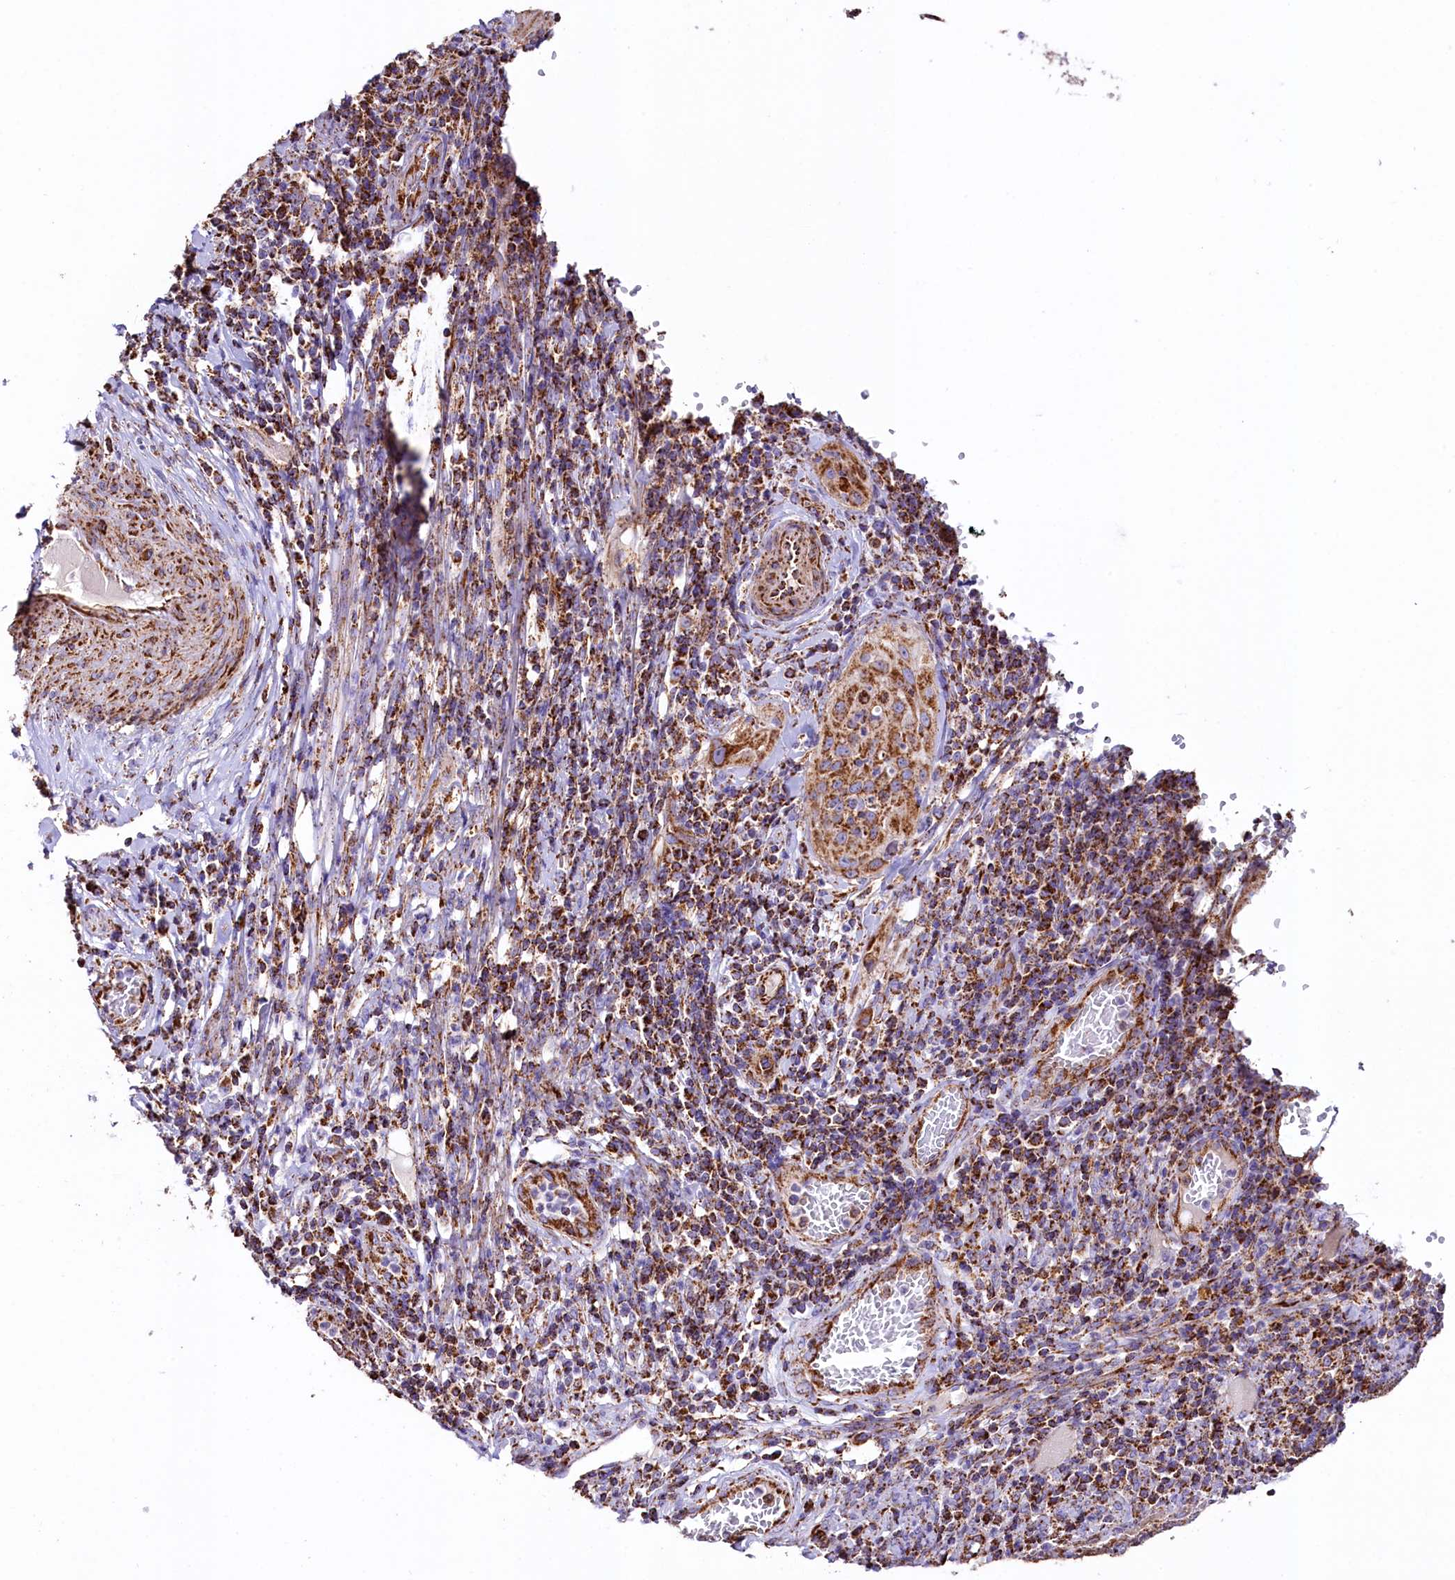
{"staining": {"intensity": "strong", "quantity": ">75%", "location": "cytoplasmic/membranous"}, "tissue": "cervical cancer", "cell_type": "Tumor cells", "image_type": "cancer", "snomed": [{"axis": "morphology", "description": "Squamous cell carcinoma, NOS"}, {"axis": "topography", "description": "Cervix"}], "caption": "About >75% of tumor cells in cervical cancer (squamous cell carcinoma) show strong cytoplasmic/membranous protein expression as visualized by brown immunohistochemical staining.", "gene": "APLP2", "patient": {"sex": "female", "age": 31}}